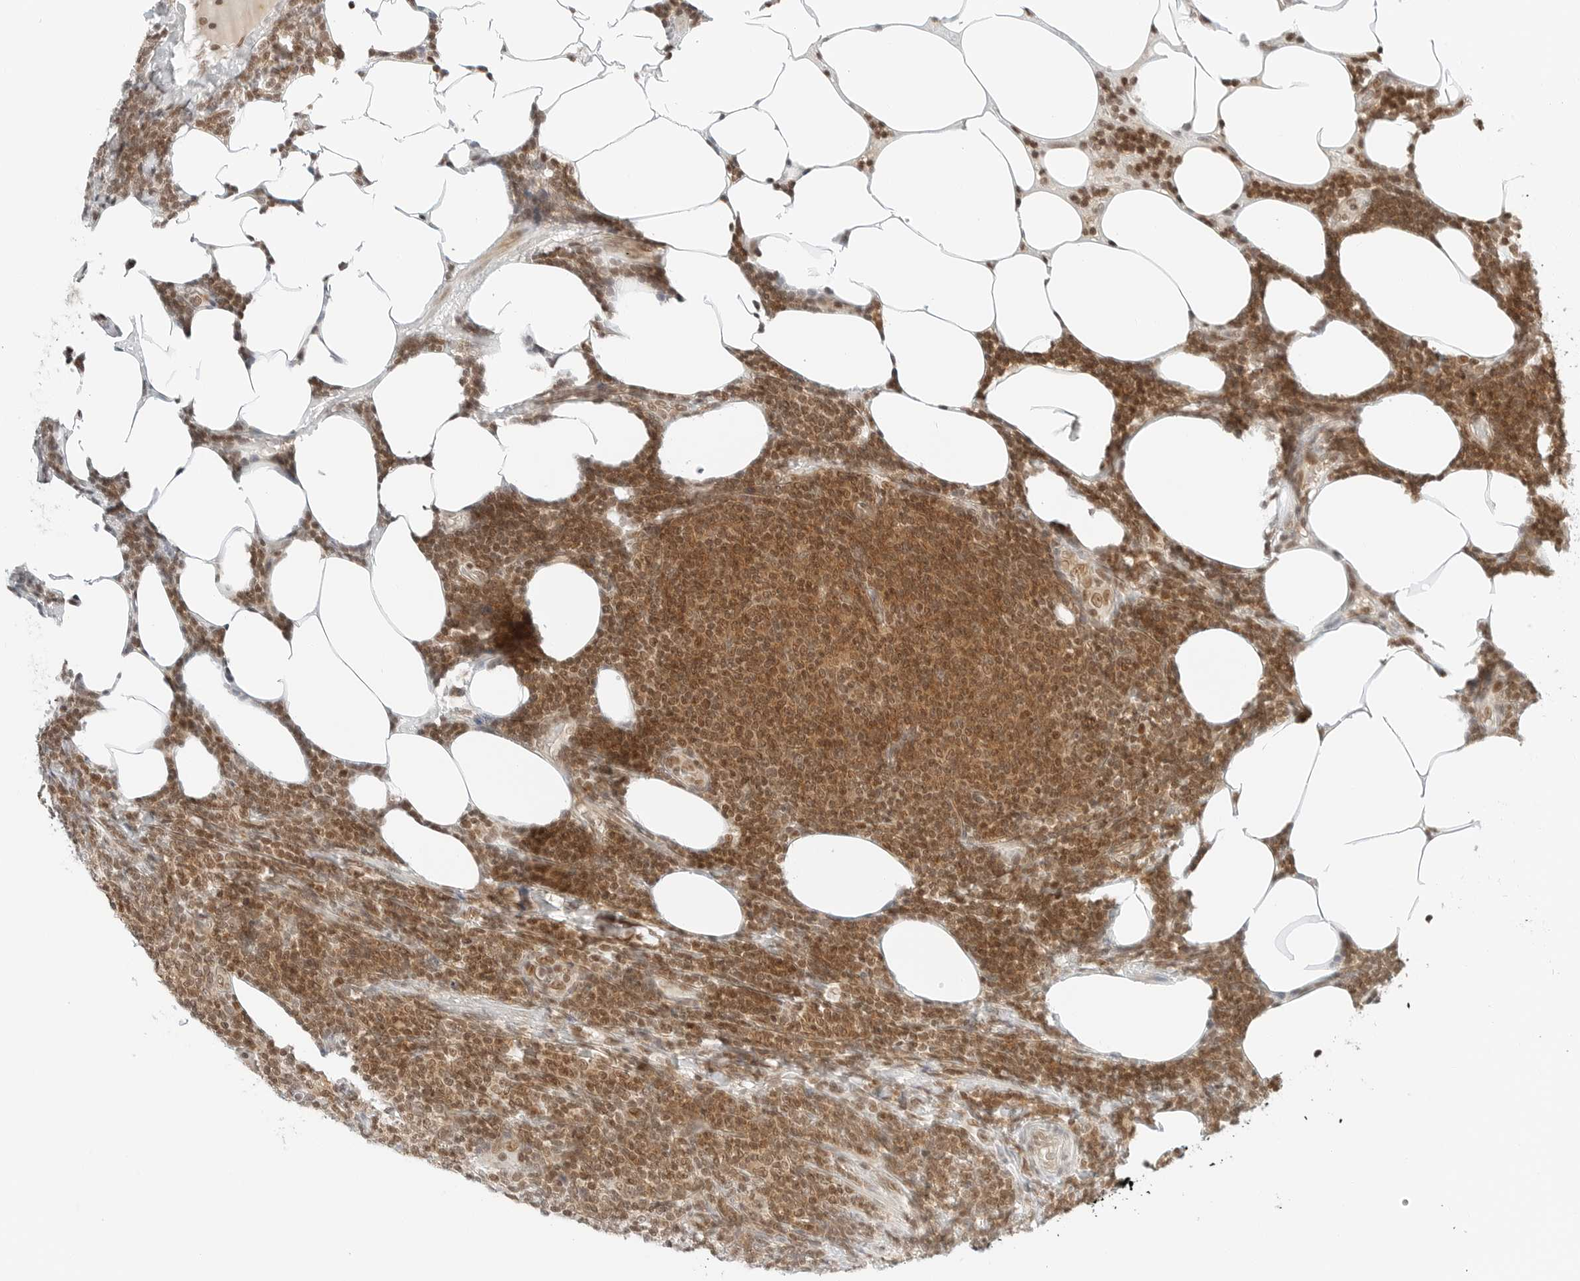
{"staining": {"intensity": "moderate", "quantity": ">75%", "location": "cytoplasmic/membranous,nuclear"}, "tissue": "lymphoma", "cell_type": "Tumor cells", "image_type": "cancer", "snomed": [{"axis": "morphology", "description": "Malignant lymphoma, non-Hodgkin's type, Low grade"}, {"axis": "topography", "description": "Lymph node"}], "caption": "Tumor cells display medium levels of moderate cytoplasmic/membranous and nuclear expression in approximately >75% of cells in human malignant lymphoma, non-Hodgkin's type (low-grade).", "gene": "CRTC2", "patient": {"sex": "male", "age": 66}}